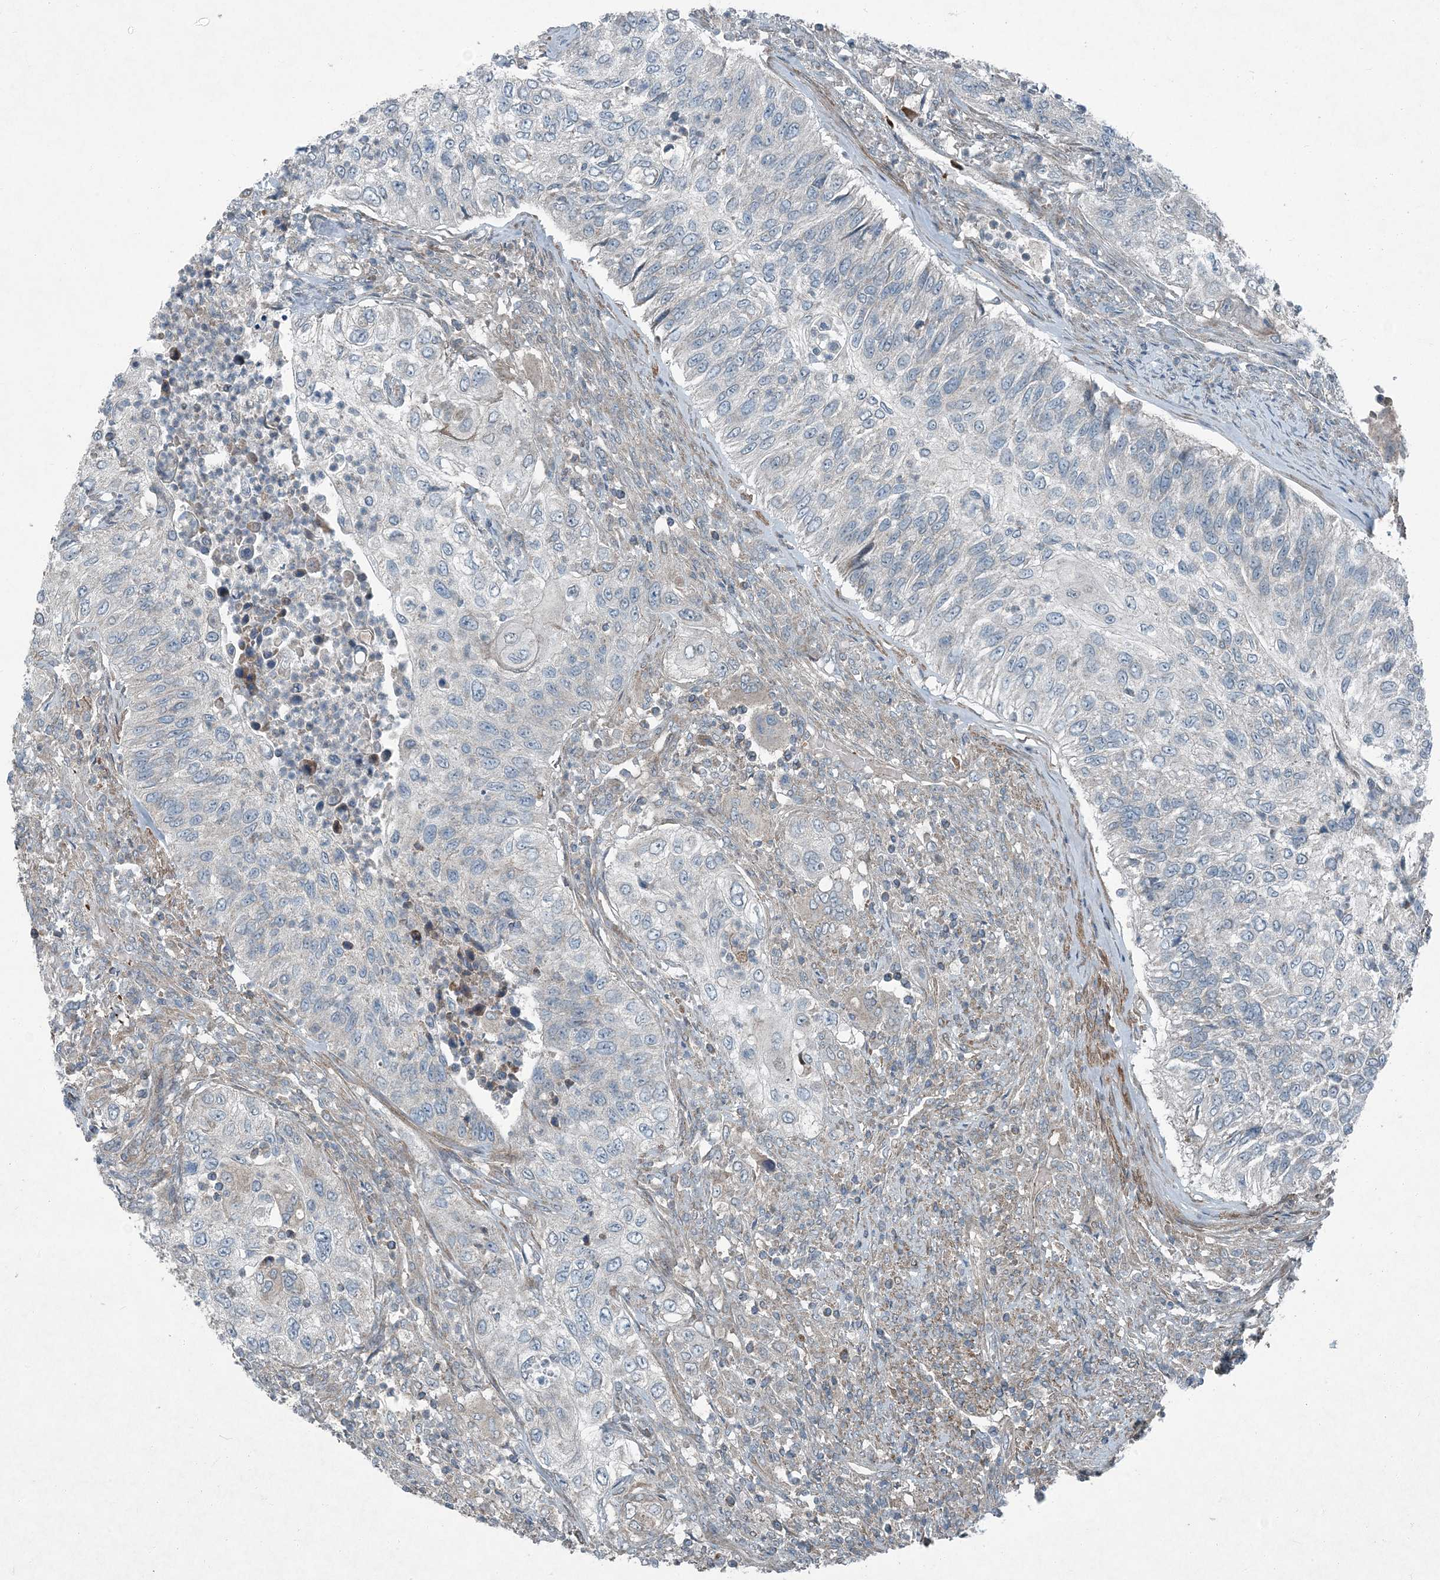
{"staining": {"intensity": "negative", "quantity": "none", "location": "none"}, "tissue": "urothelial cancer", "cell_type": "Tumor cells", "image_type": "cancer", "snomed": [{"axis": "morphology", "description": "Urothelial carcinoma, High grade"}, {"axis": "topography", "description": "Urinary bladder"}], "caption": "Immunohistochemistry (IHC) photomicrograph of neoplastic tissue: urothelial carcinoma (high-grade) stained with DAB shows no significant protein expression in tumor cells.", "gene": "APOM", "patient": {"sex": "female", "age": 60}}